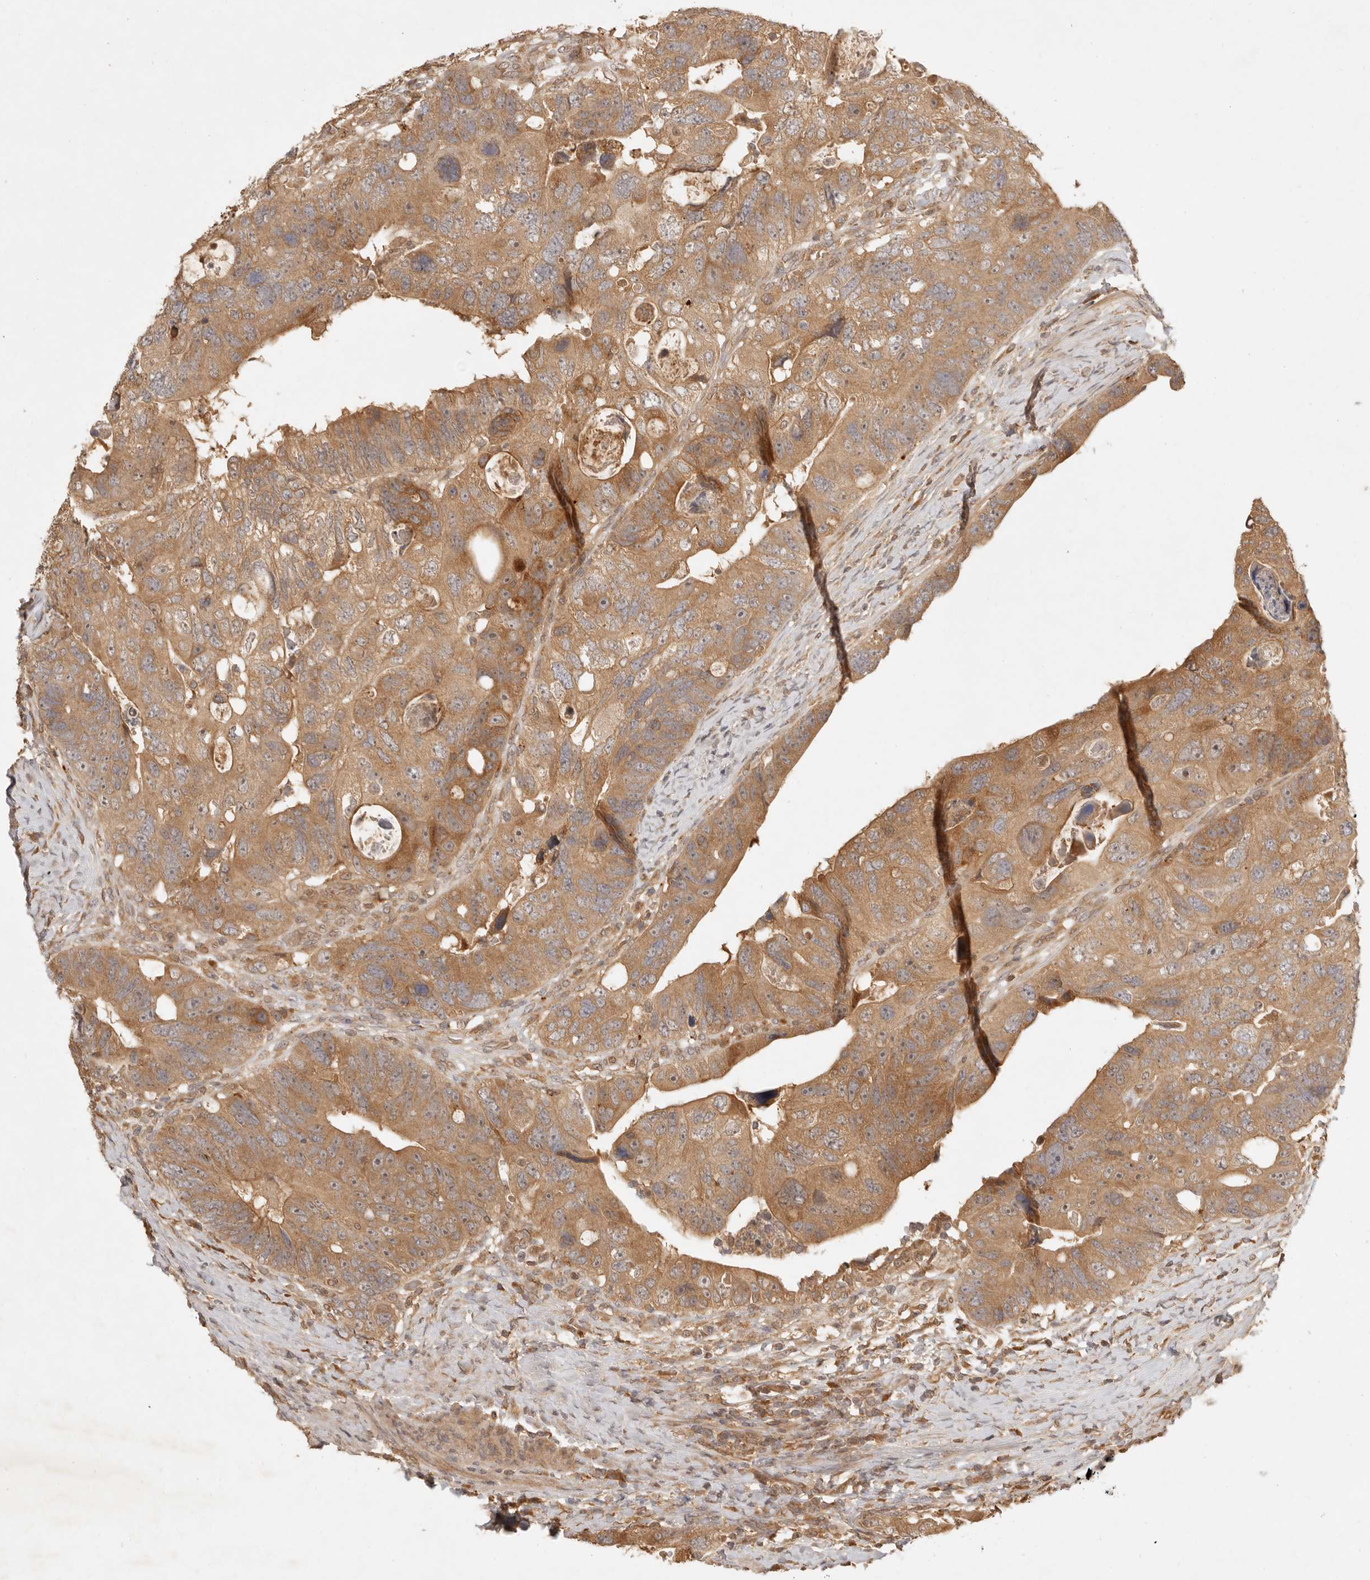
{"staining": {"intensity": "moderate", "quantity": ">75%", "location": "cytoplasmic/membranous"}, "tissue": "colorectal cancer", "cell_type": "Tumor cells", "image_type": "cancer", "snomed": [{"axis": "morphology", "description": "Adenocarcinoma, NOS"}, {"axis": "topography", "description": "Rectum"}], "caption": "Tumor cells show medium levels of moderate cytoplasmic/membranous positivity in about >75% of cells in human colorectal cancer.", "gene": "ANKRD61", "patient": {"sex": "male", "age": 59}}